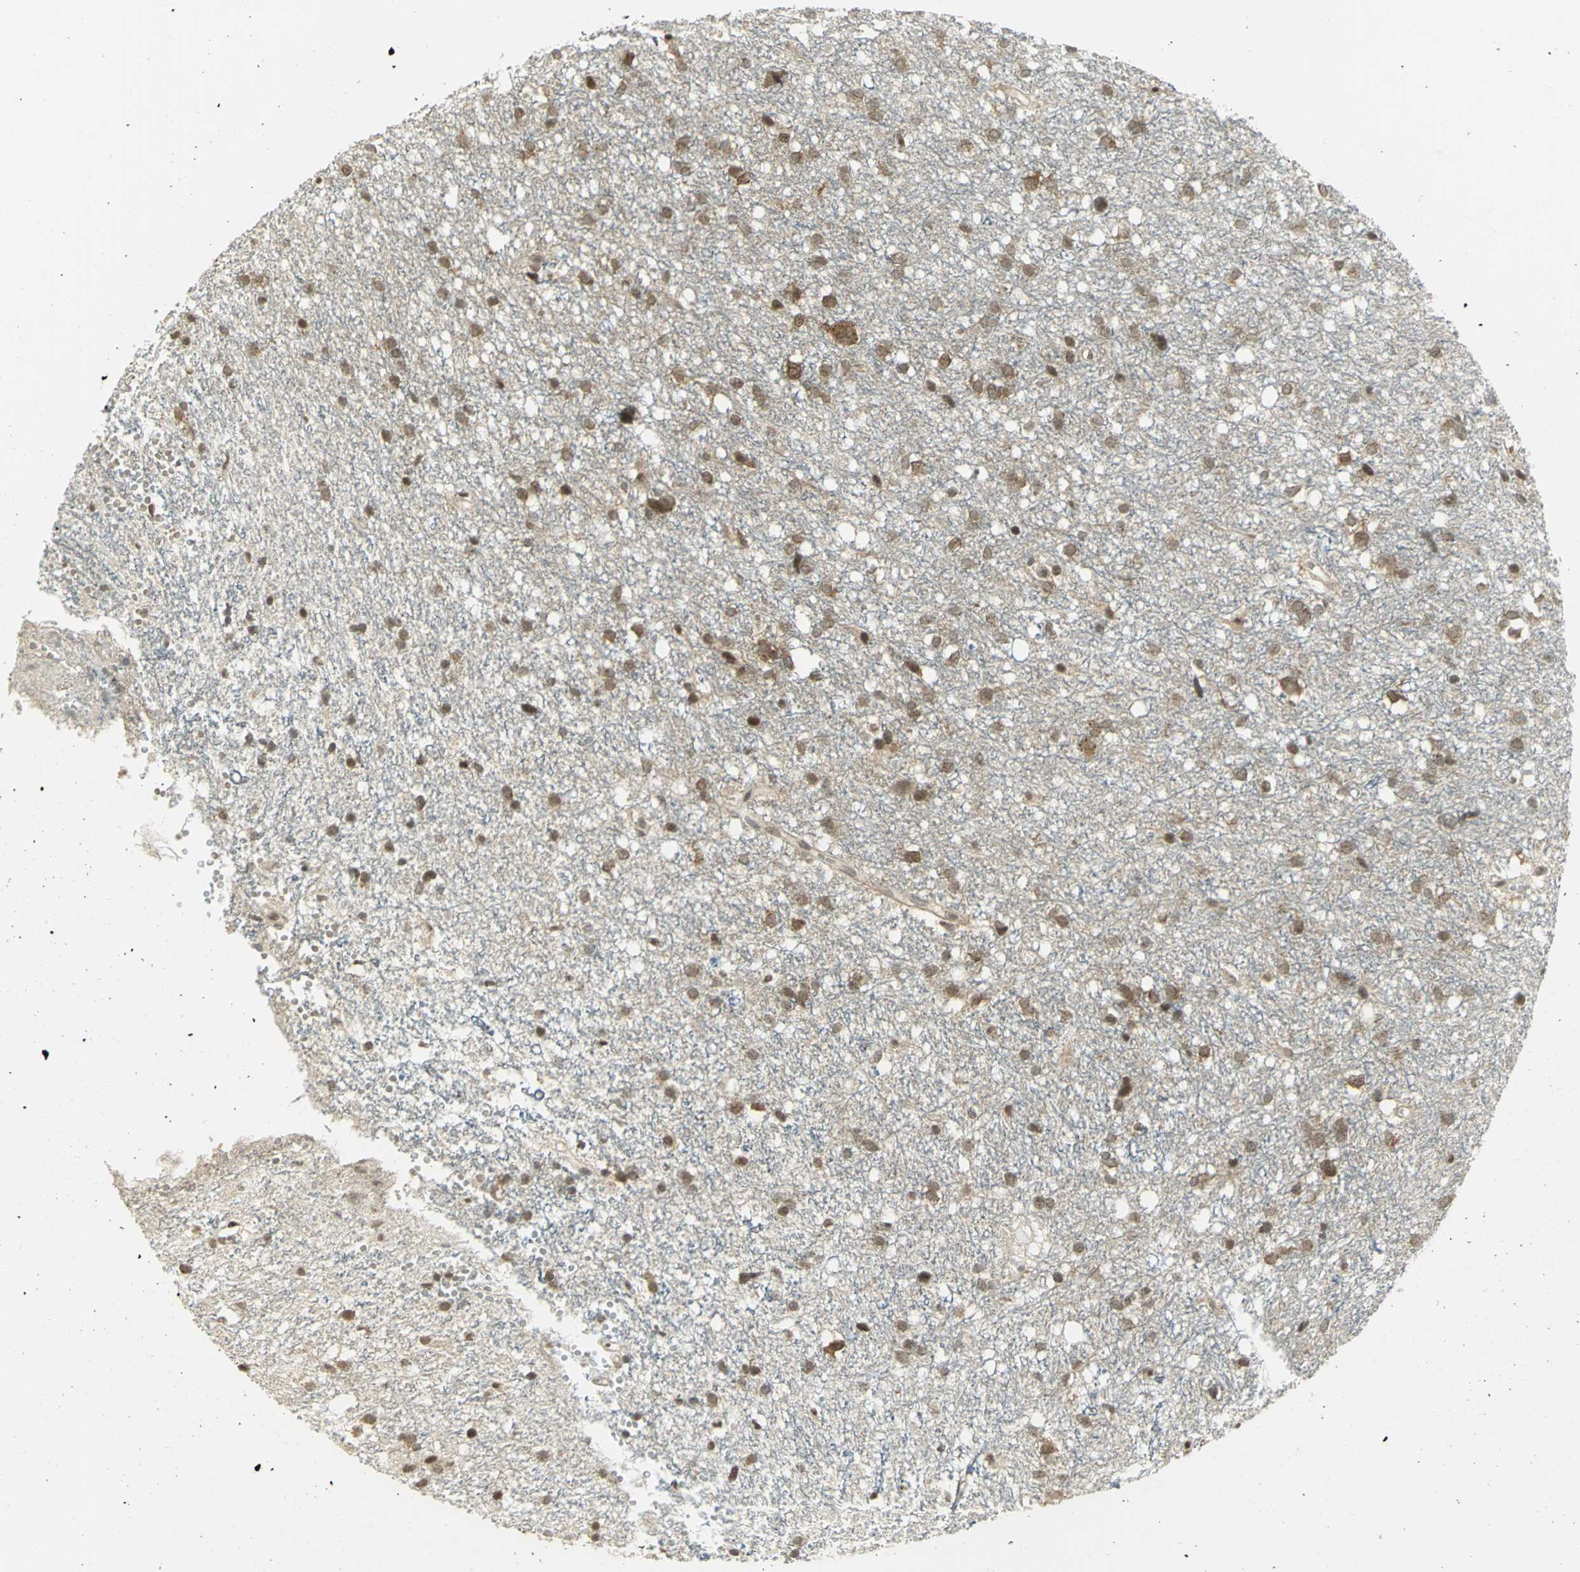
{"staining": {"intensity": "moderate", "quantity": ">75%", "location": "cytoplasmic/membranous"}, "tissue": "glioma", "cell_type": "Tumor cells", "image_type": "cancer", "snomed": [{"axis": "morphology", "description": "Glioma, malignant, High grade"}, {"axis": "topography", "description": "Brain"}], "caption": "Human malignant glioma (high-grade) stained with a protein marker reveals moderate staining in tumor cells.", "gene": "CDC34", "patient": {"sex": "female", "age": 59}}